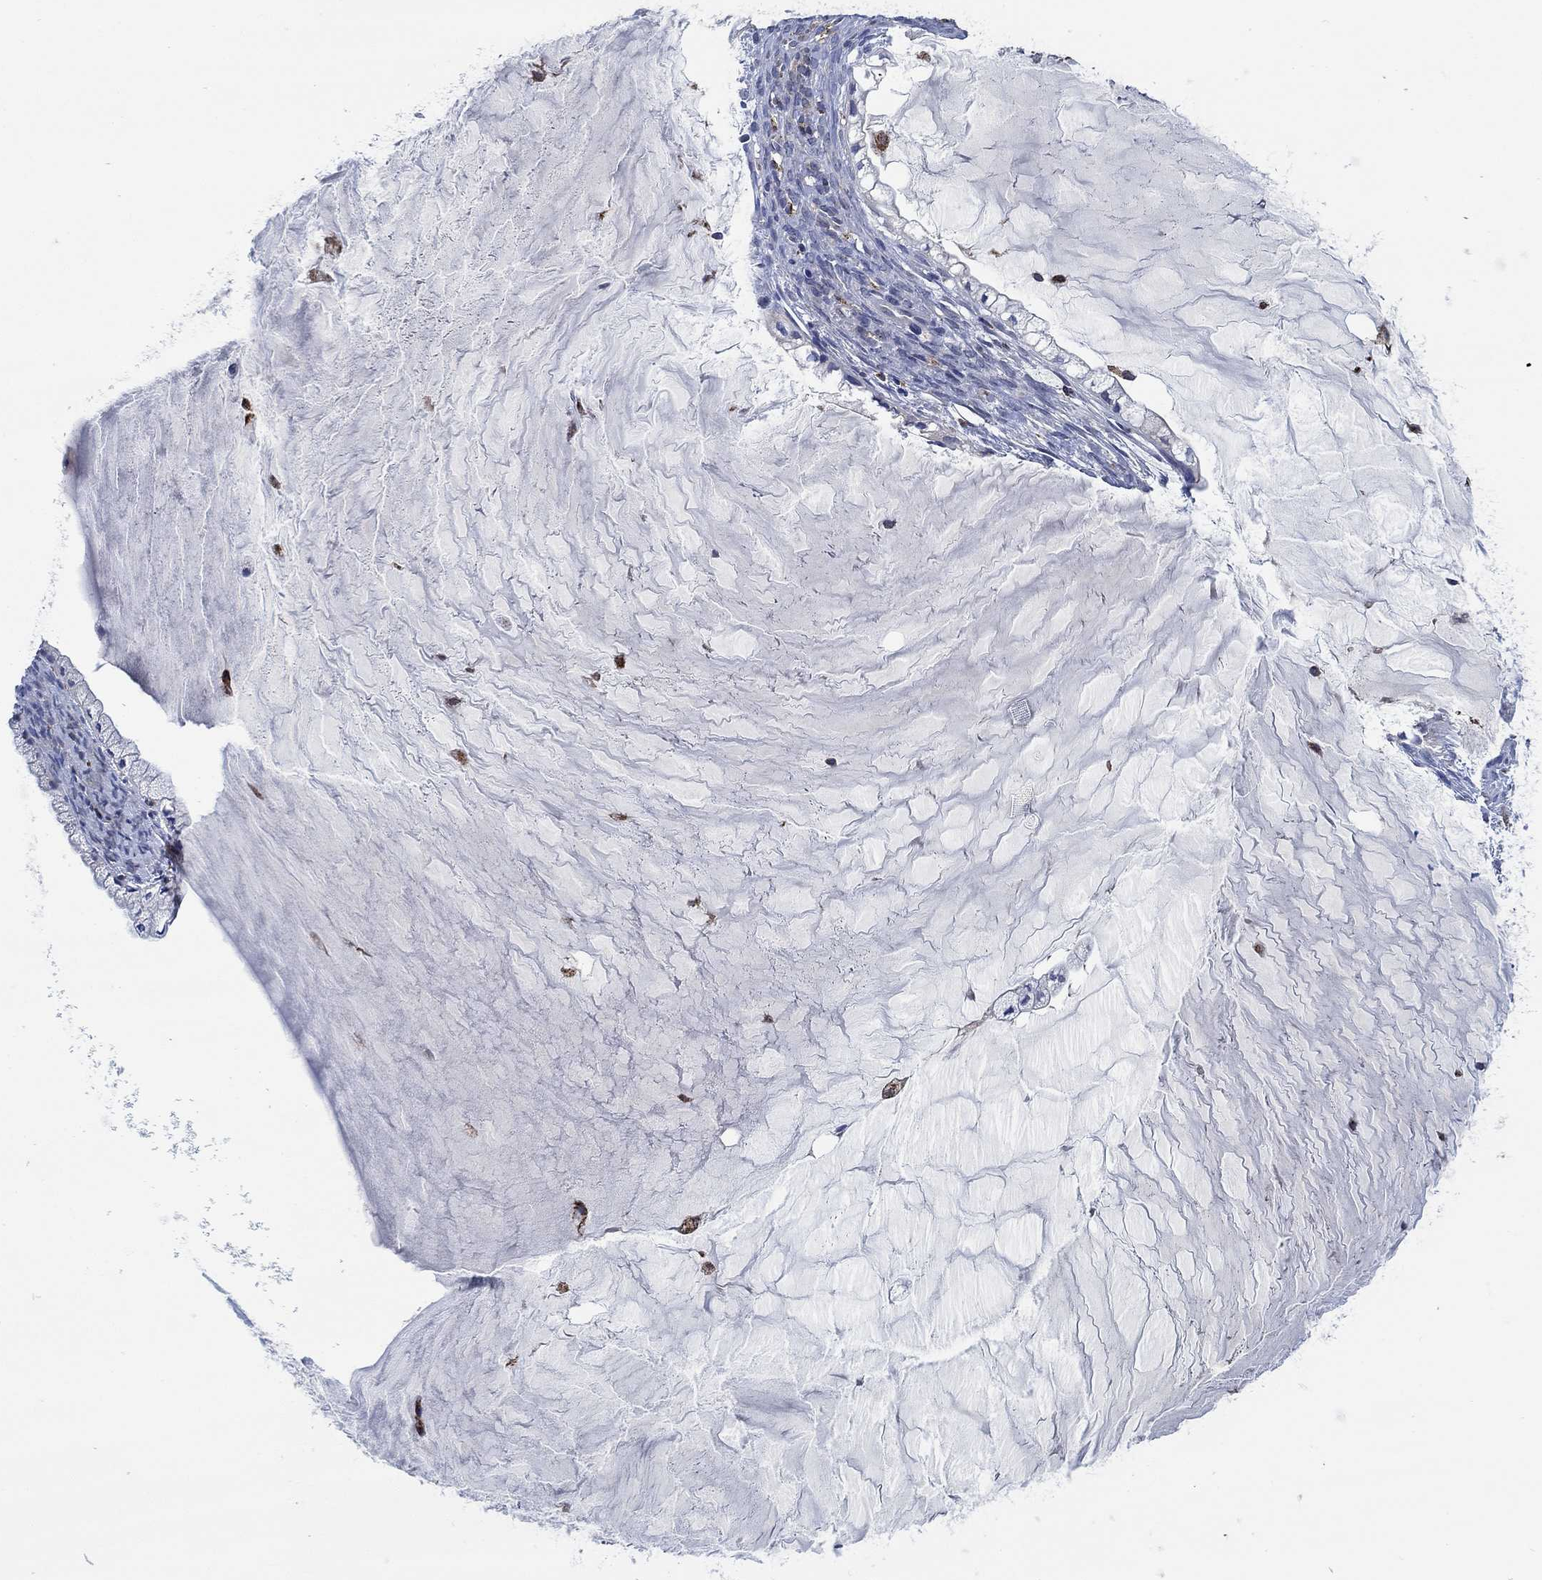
{"staining": {"intensity": "negative", "quantity": "none", "location": "none"}, "tissue": "ovarian cancer", "cell_type": "Tumor cells", "image_type": "cancer", "snomed": [{"axis": "morphology", "description": "Cystadenocarcinoma, mucinous, NOS"}, {"axis": "topography", "description": "Ovary"}], "caption": "Immunohistochemistry of ovarian cancer displays no positivity in tumor cells.", "gene": "MPP1", "patient": {"sex": "female", "age": 57}}